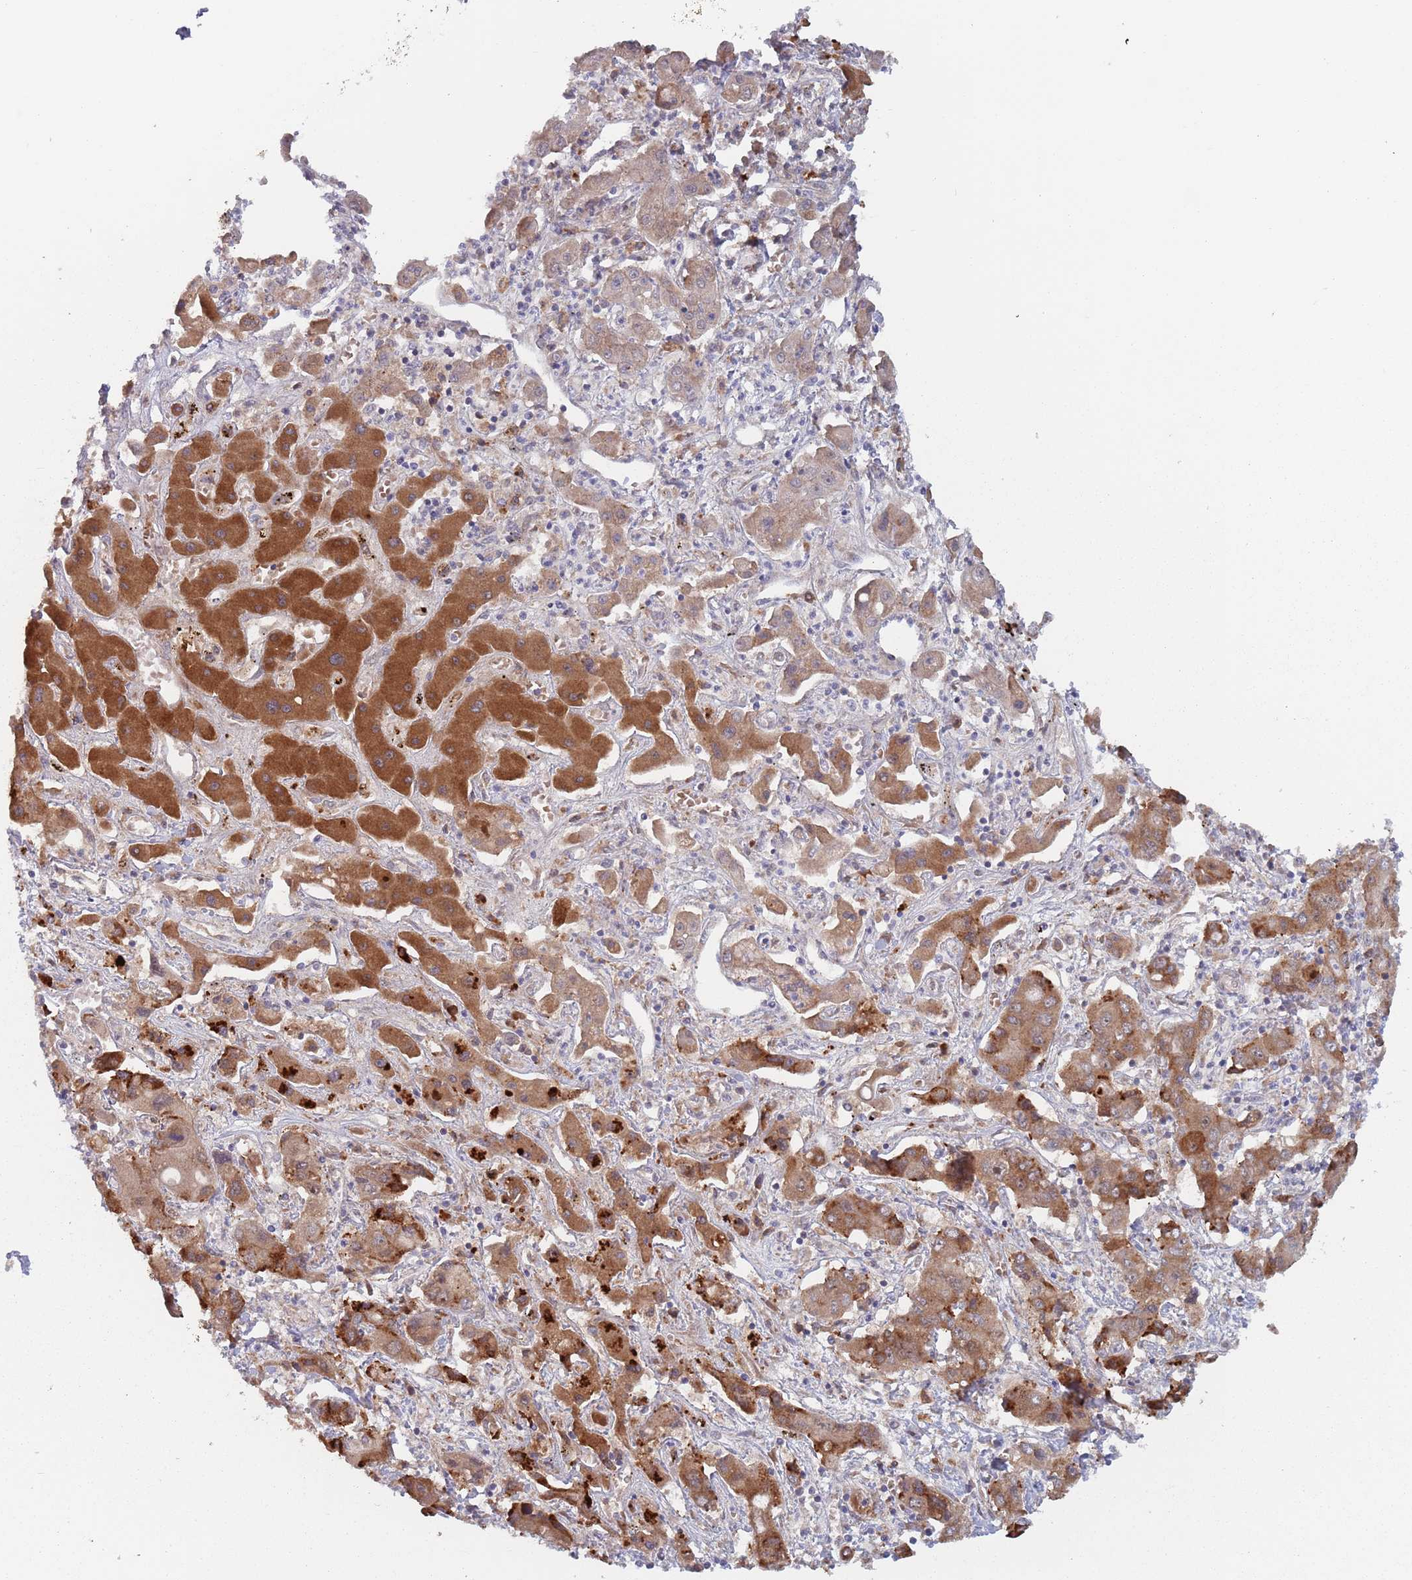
{"staining": {"intensity": "moderate", "quantity": ">75%", "location": "cytoplasmic/membranous"}, "tissue": "liver cancer", "cell_type": "Tumor cells", "image_type": "cancer", "snomed": [{"axis": "morphology", "description": "Cholangiocarcinoma"}, {"axis": "topography", "description": "Liver"}], "caption": "Protein expression analysis of human liver cancer reveals moderate cytoplasmic/membranous expression in approximately >75% of tumor cells.", "gene": "ZNF140", "patient": {"sex": "male", "age": 67}}